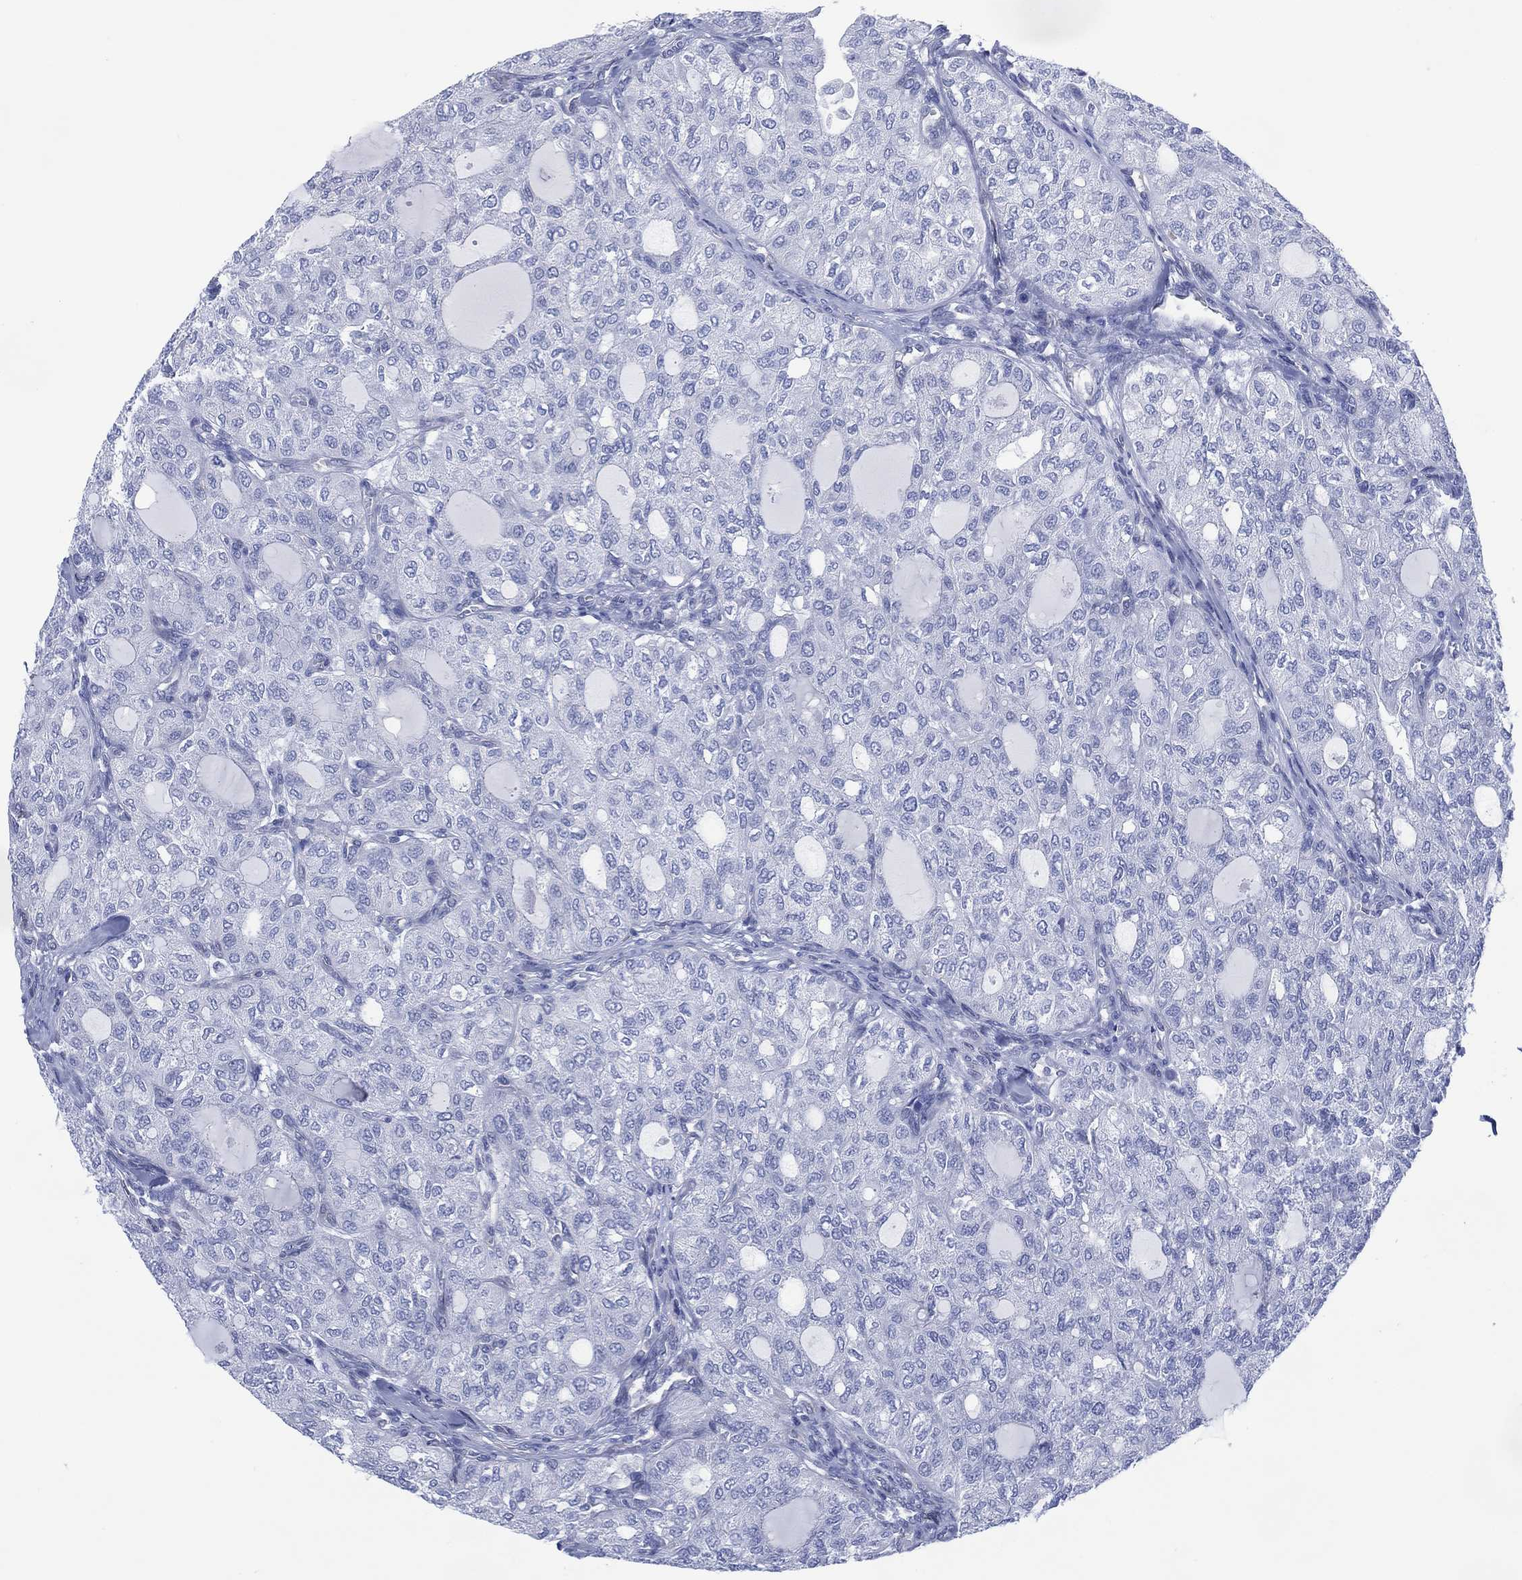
{"staining": {"intensity": "negative", "quantity": "none", "location": "none"}, "tissue": "thyroid cancer", "cell_type": "Tumor cells", "image_type": "cancer", "snomed": [{"axis": "morphology", "description": "Follicular adenoma carcinoma, NOS"}, {"axis": "topography", "description": "Thyroid gland"}], "caption": "A photomicrograph of human thyroid follicular adenoma carcinoma is negative for staining in tumor cells.", "gene": "DDI1", "patient": {"sex": "male", "age": 75}}